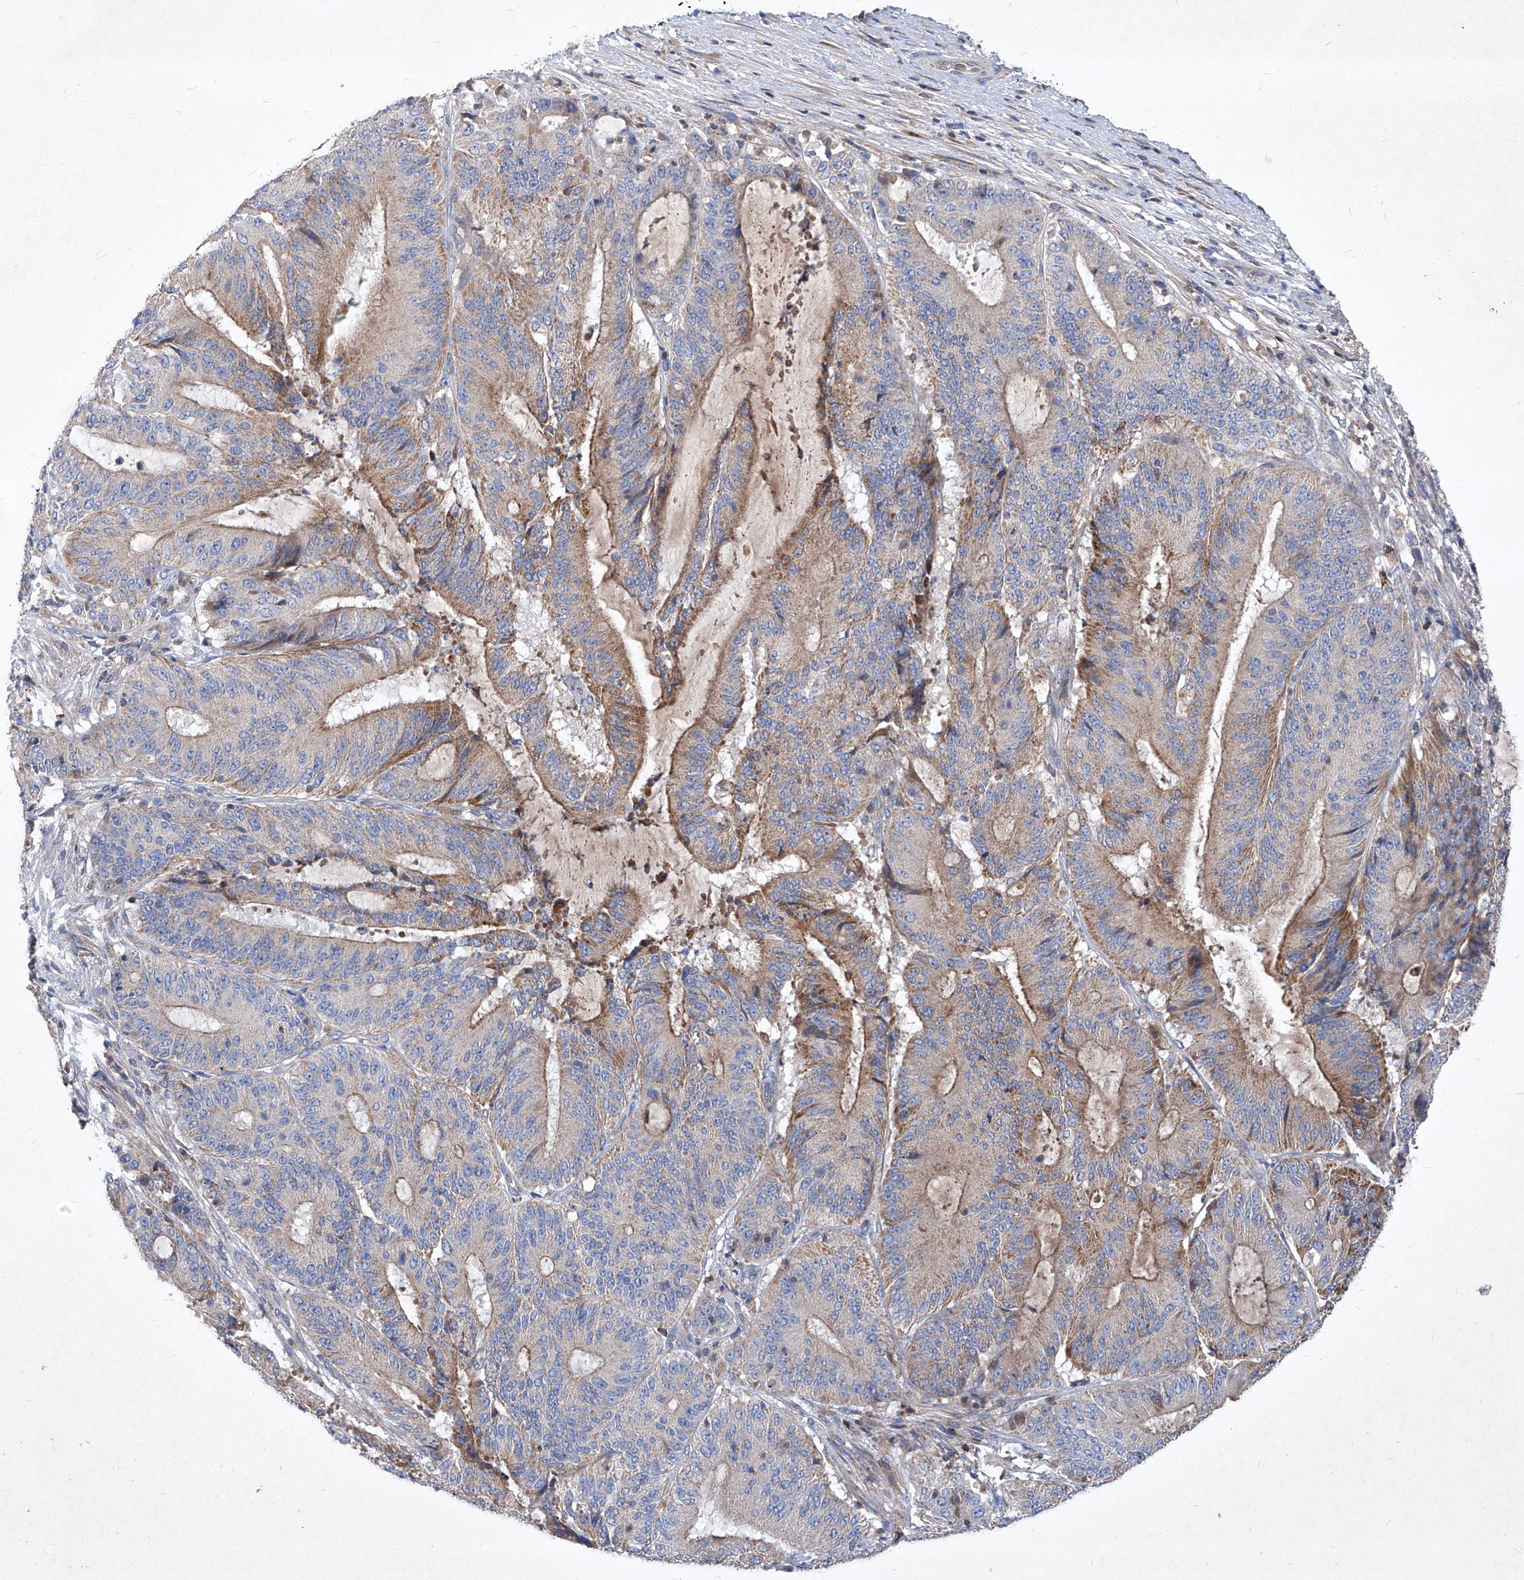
{"staining": {"intensity": "moderate", "quantity": "25%-75%", "location": "cytoplasmic/membranous"}, "tissue": "liver cancer", "cell_type": "Tumor cells", "image_type": "cancer", "snomed": [{"axis": "morphology", "description": "Normal tissue, NOS"}, {"axis": "morphology", "description": "Cholangiocarcinoma"}, {"axis": "topography", "description": "Liver"}, {"axis": "topography", "description": "Peripheral nerve tissue"}], "caption": "Protein staining of liver cancer tissue demonstrates moderate cytoplasmic/membranous expression in about 25%-75% of tumor cells.", "gene": "EPHA8", "patient": {"sex": "female", "age": 73}}